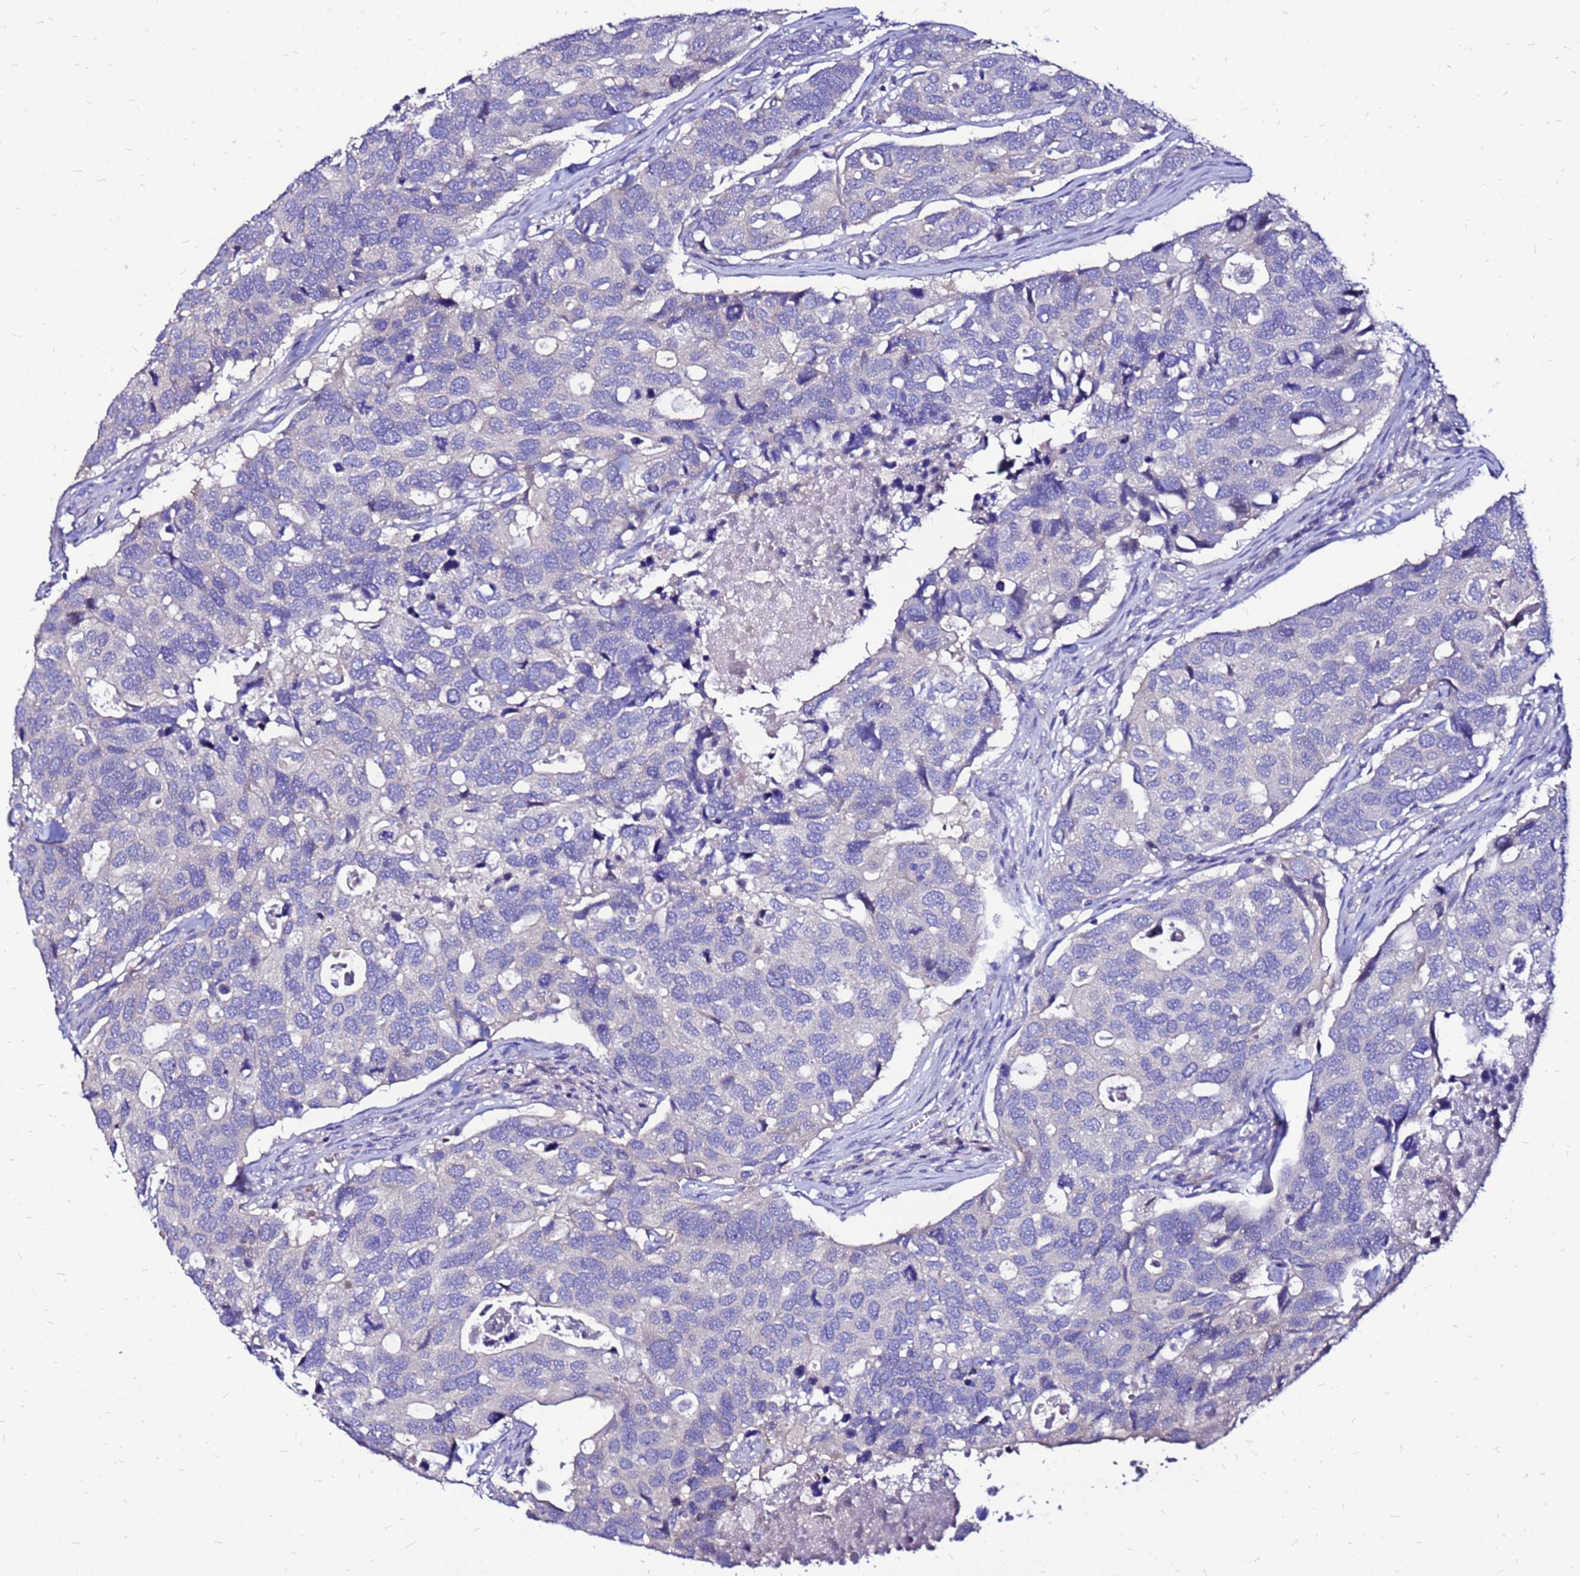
{"staining": {"intensity": "negative", "quantity": "none", "location": "none"}, "tissue": "breast cancer", "cell_type": "Tumor cells", "image_type": "cancer", "snomed": [{"axis": "morphology", "description": "Duct carcinoma"}, {"axis": "topography", "description": "Breast"}], "caption": "A histopathology image of breast intraductal carcinoma stained for a protein displays no brown staining in tumor cells.", "gene": "ARHGEF5", "patient": {"sex": "female", "age": 83}}